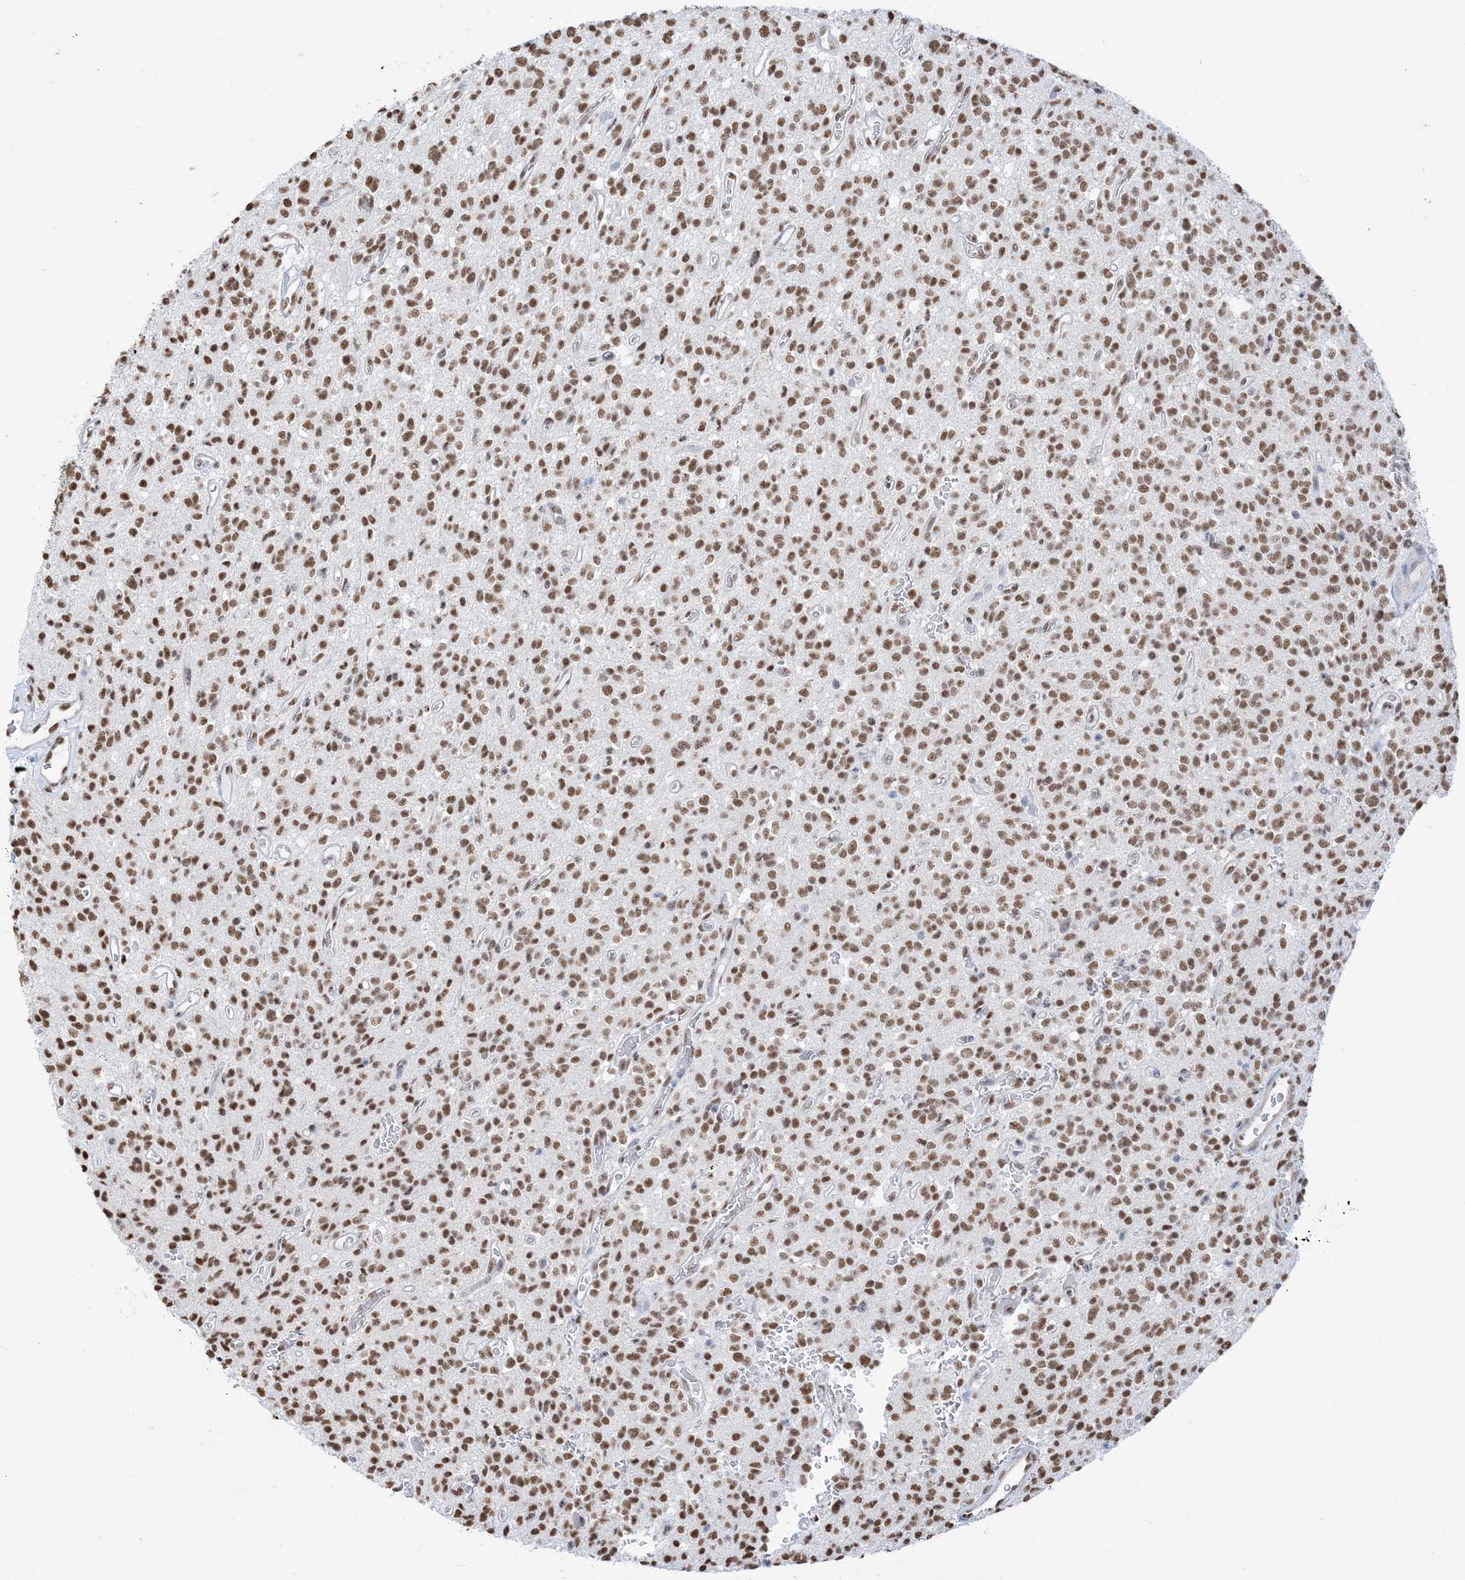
{"staining": {"intensity": "moderate", "quantity": ">75%", "location": "nuclear"}, "tissue": "glioma", "cell_type": "Tumor cells", "image_type": "cancer", "snomed": [{"axis": "morphology", "description": "Glioma, malignant, High grade"}, {"axis": "topography", "description": "Brain"}], "caption": "About >75% of tumor cells in malignant glioma (high-grade) reveal moderate nuclear protein expression as visualized by brown immunohistochemical staining.", "gene": "ZNF792", "patient": {"sex": "male", "age": 34}}